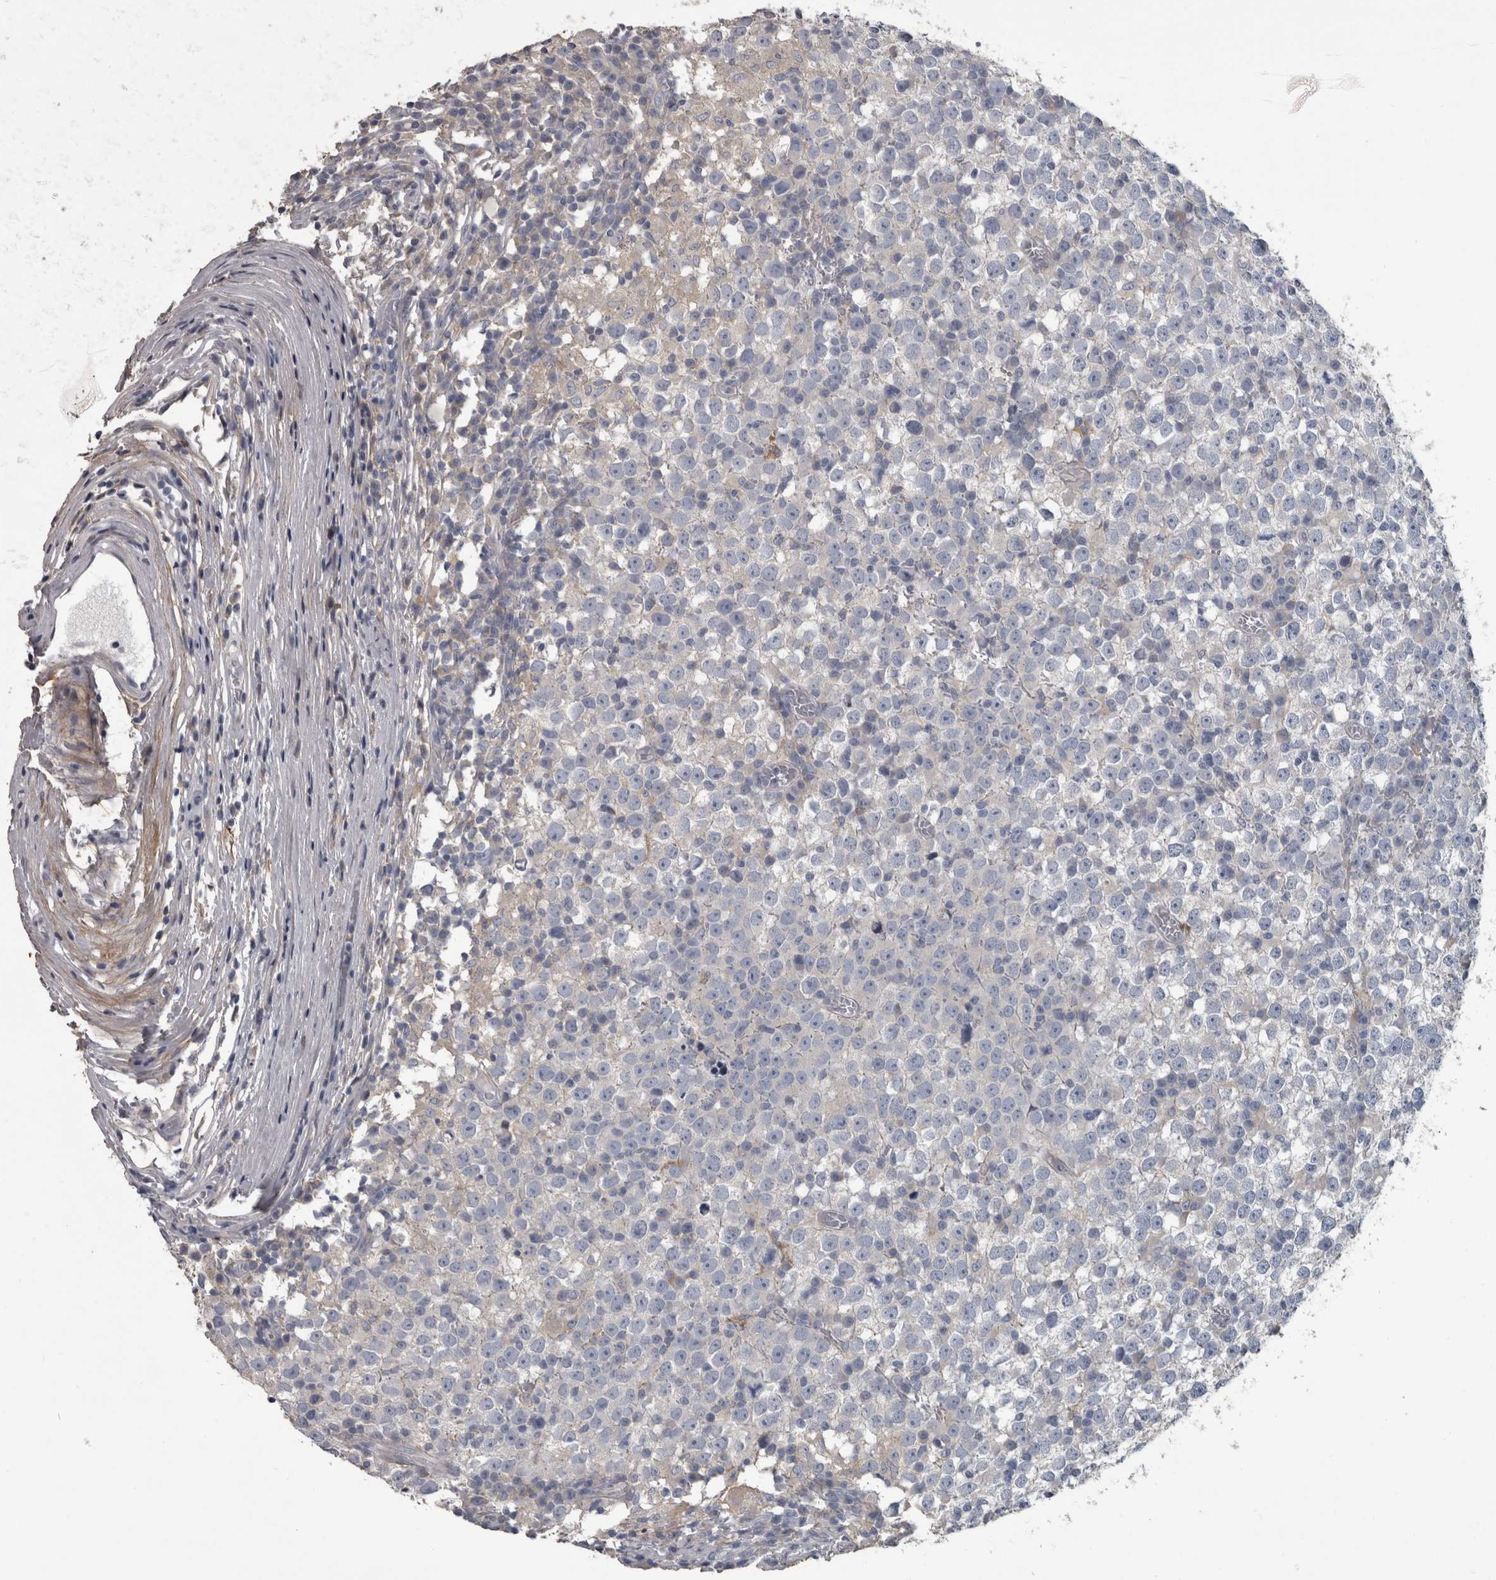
{"staining": {"intensity": "negative", "quantity": "none", "location": "none"}, "tissue": "testis cancer", "cell_type": "Tumor cells", "image_type": "cancer", "snomed": [{"axis": "morphology", "description": "Seminoma, NOS"}, {"axis": "topography", "description": "Testis"}], "caption": "Immunohistochemical staining of human testis cancer shows no significant expression in tumor cells.", "gene": "EFEMP2", "patient": {"sex": "male", "age": 65}}